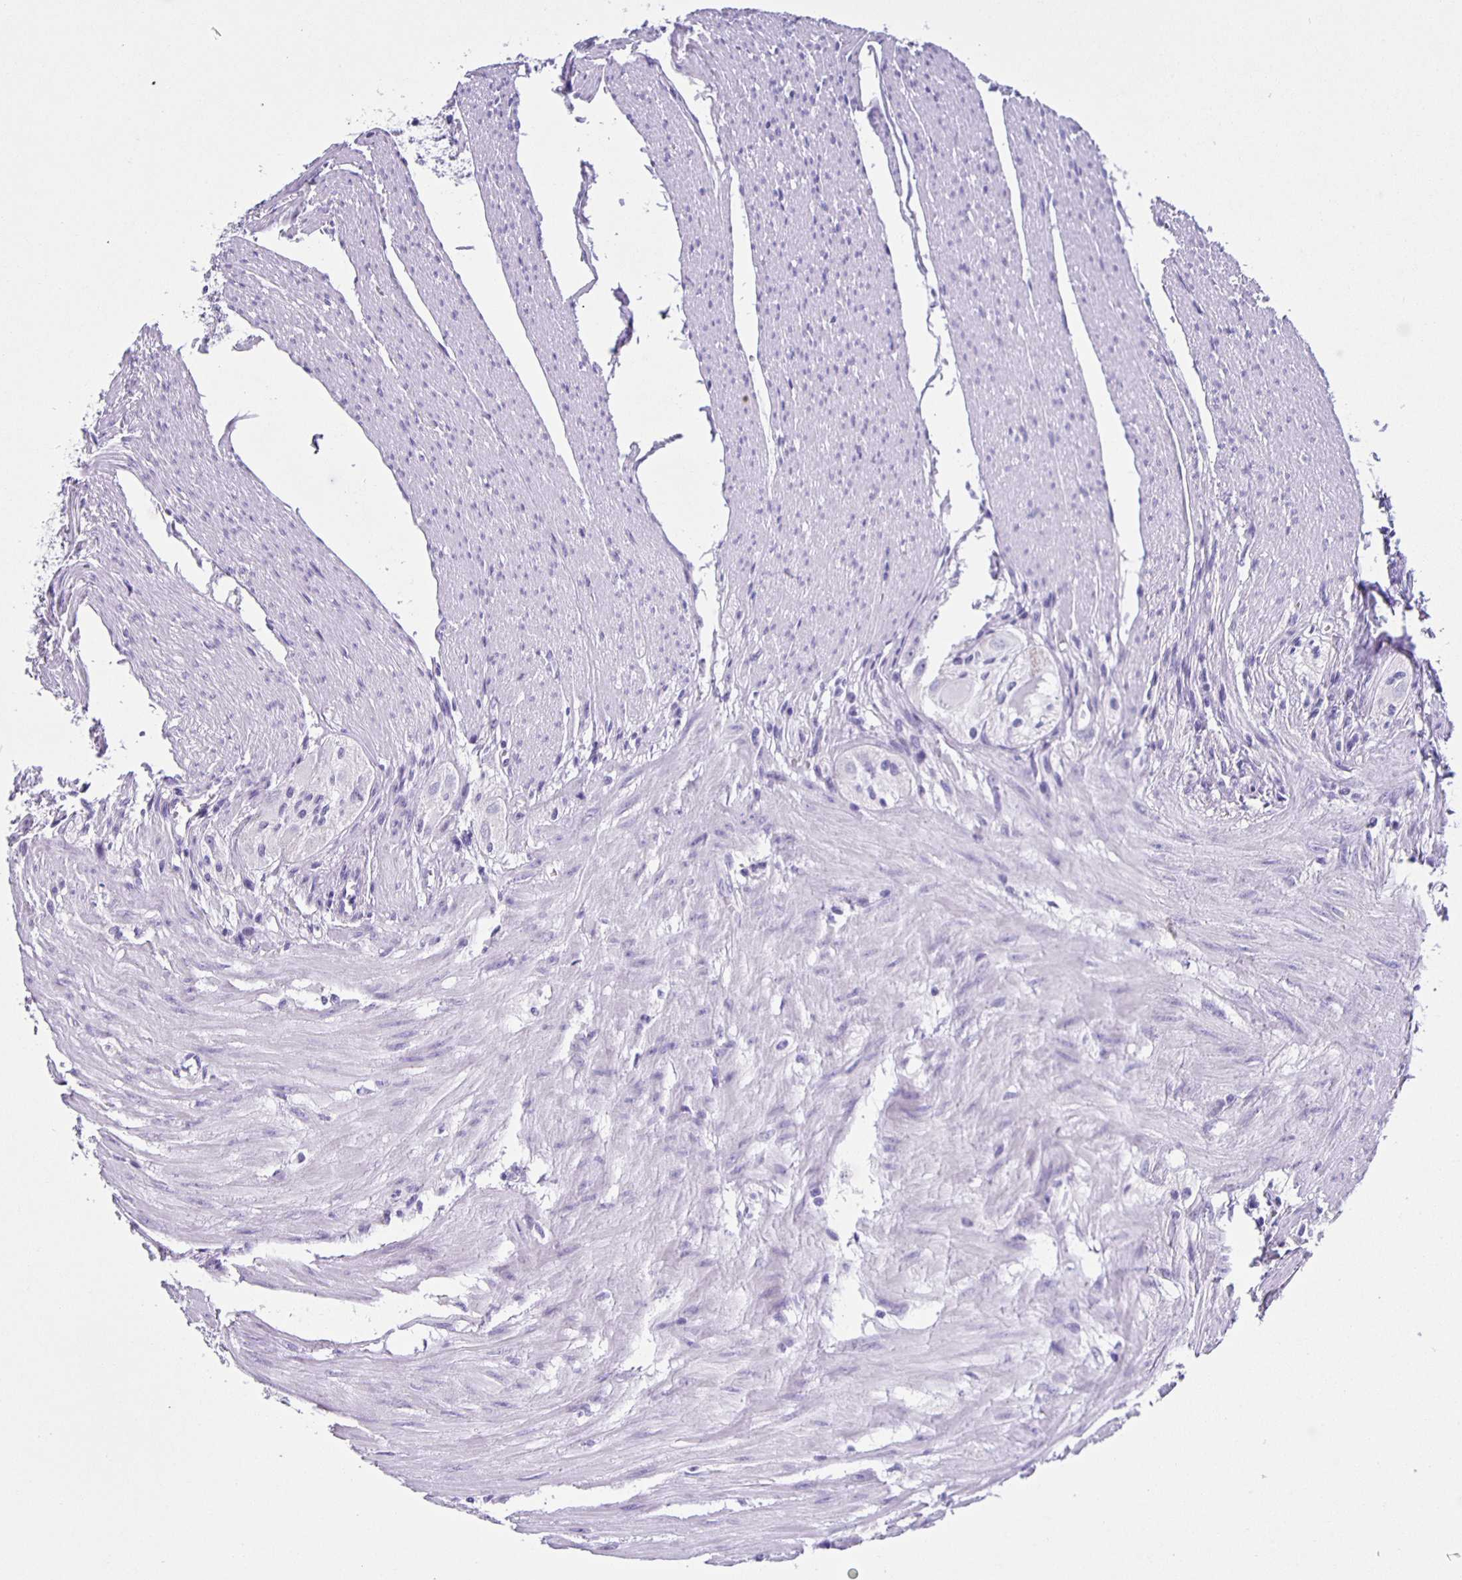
{"staining": {"intensity": "negative", "quantity": "none", "location": "none"}, "tissue": "carcinoid", "cell_type": "Tumor cells", "image_type": "cancer", "snomed": [{"axis": "morphology", "description": "Carcinoid, malignant, NOS"}, {"axis": "topography", "description": "Small intestine"}], "caption": "Protein analysis of malignant carcinoid exhibits no significant staining in tumor cells.", "gene": "AQP6", "patient": {"sex": "male", "age": 73}}